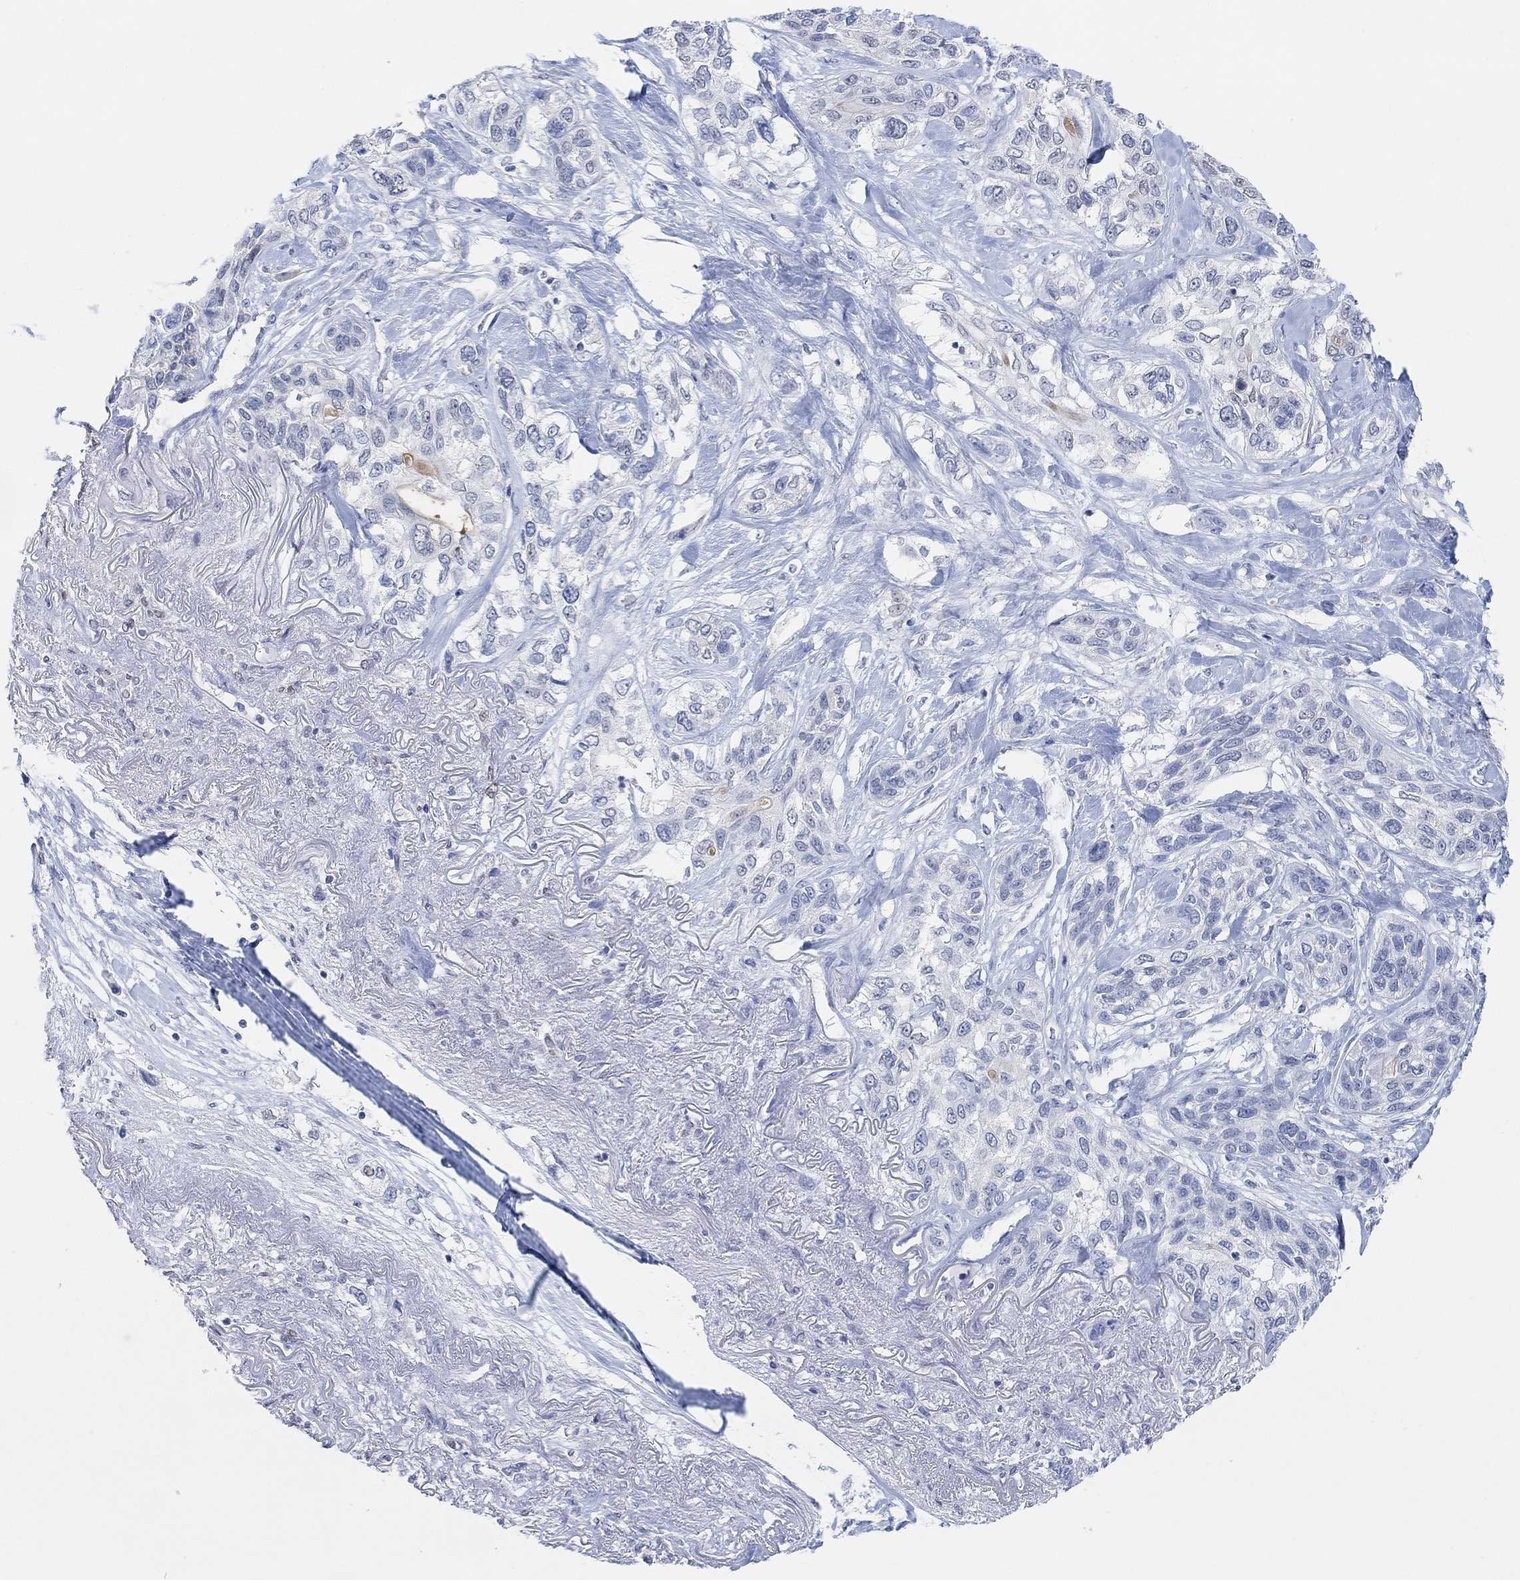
{"staining": {"intensity": "negative", "quantity": "none", "location": "none"}, "tissue": "lung cancer", "cell_type": "Tumor cells", "image_type": "cancer", "snomed": [{"axis": "morphology", "description": "Squamous cell carcinoma, NOS"}, {"axis": "topography", "description": "Lung"}], "caption": "Tumor cells are negative for protein expression in human lung squamous cell carcinoma.", "gene": "MUC1", "patient": {"sex": "female", "age": 70}}